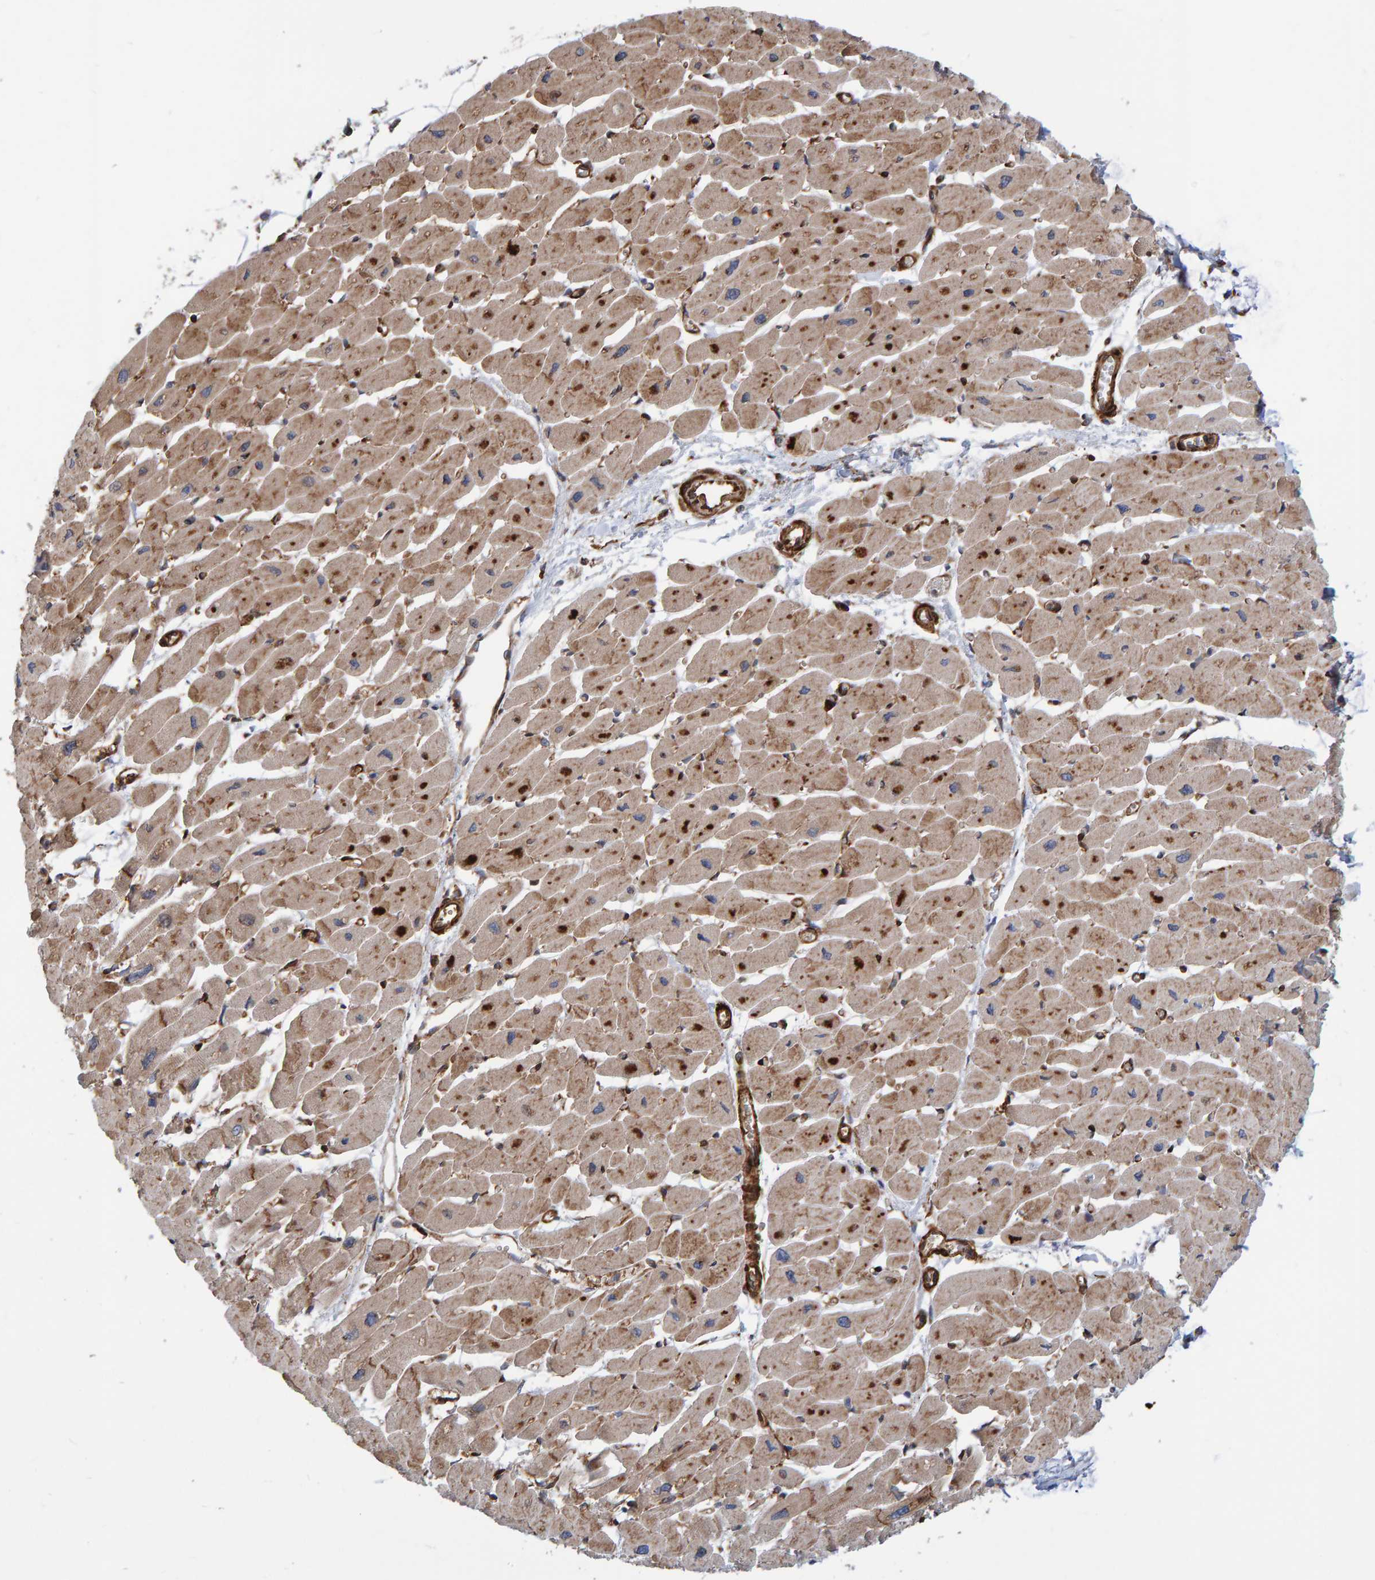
{"staining": {"intensity": "moderate", "quantity": ">75%", "location": "cytoplasmic/membranous"}, "tissue": "heart muscle", "cell_type": "Cardiomyocytes", "image_type": "normal", "snomed": [{"axis": "morphology", "description": "Normal tissue, NOS"}, {"axis": "topography", "description": "Heart"}], "caption": "This micrograph displays IHC staining of normal human heart muscle, with medium moderate cytoplasmic/membranous expression in about >75% of cardiomyocytes.", "gene": "KIAA0753", "patient": {"sex": "female", "age": 54}}